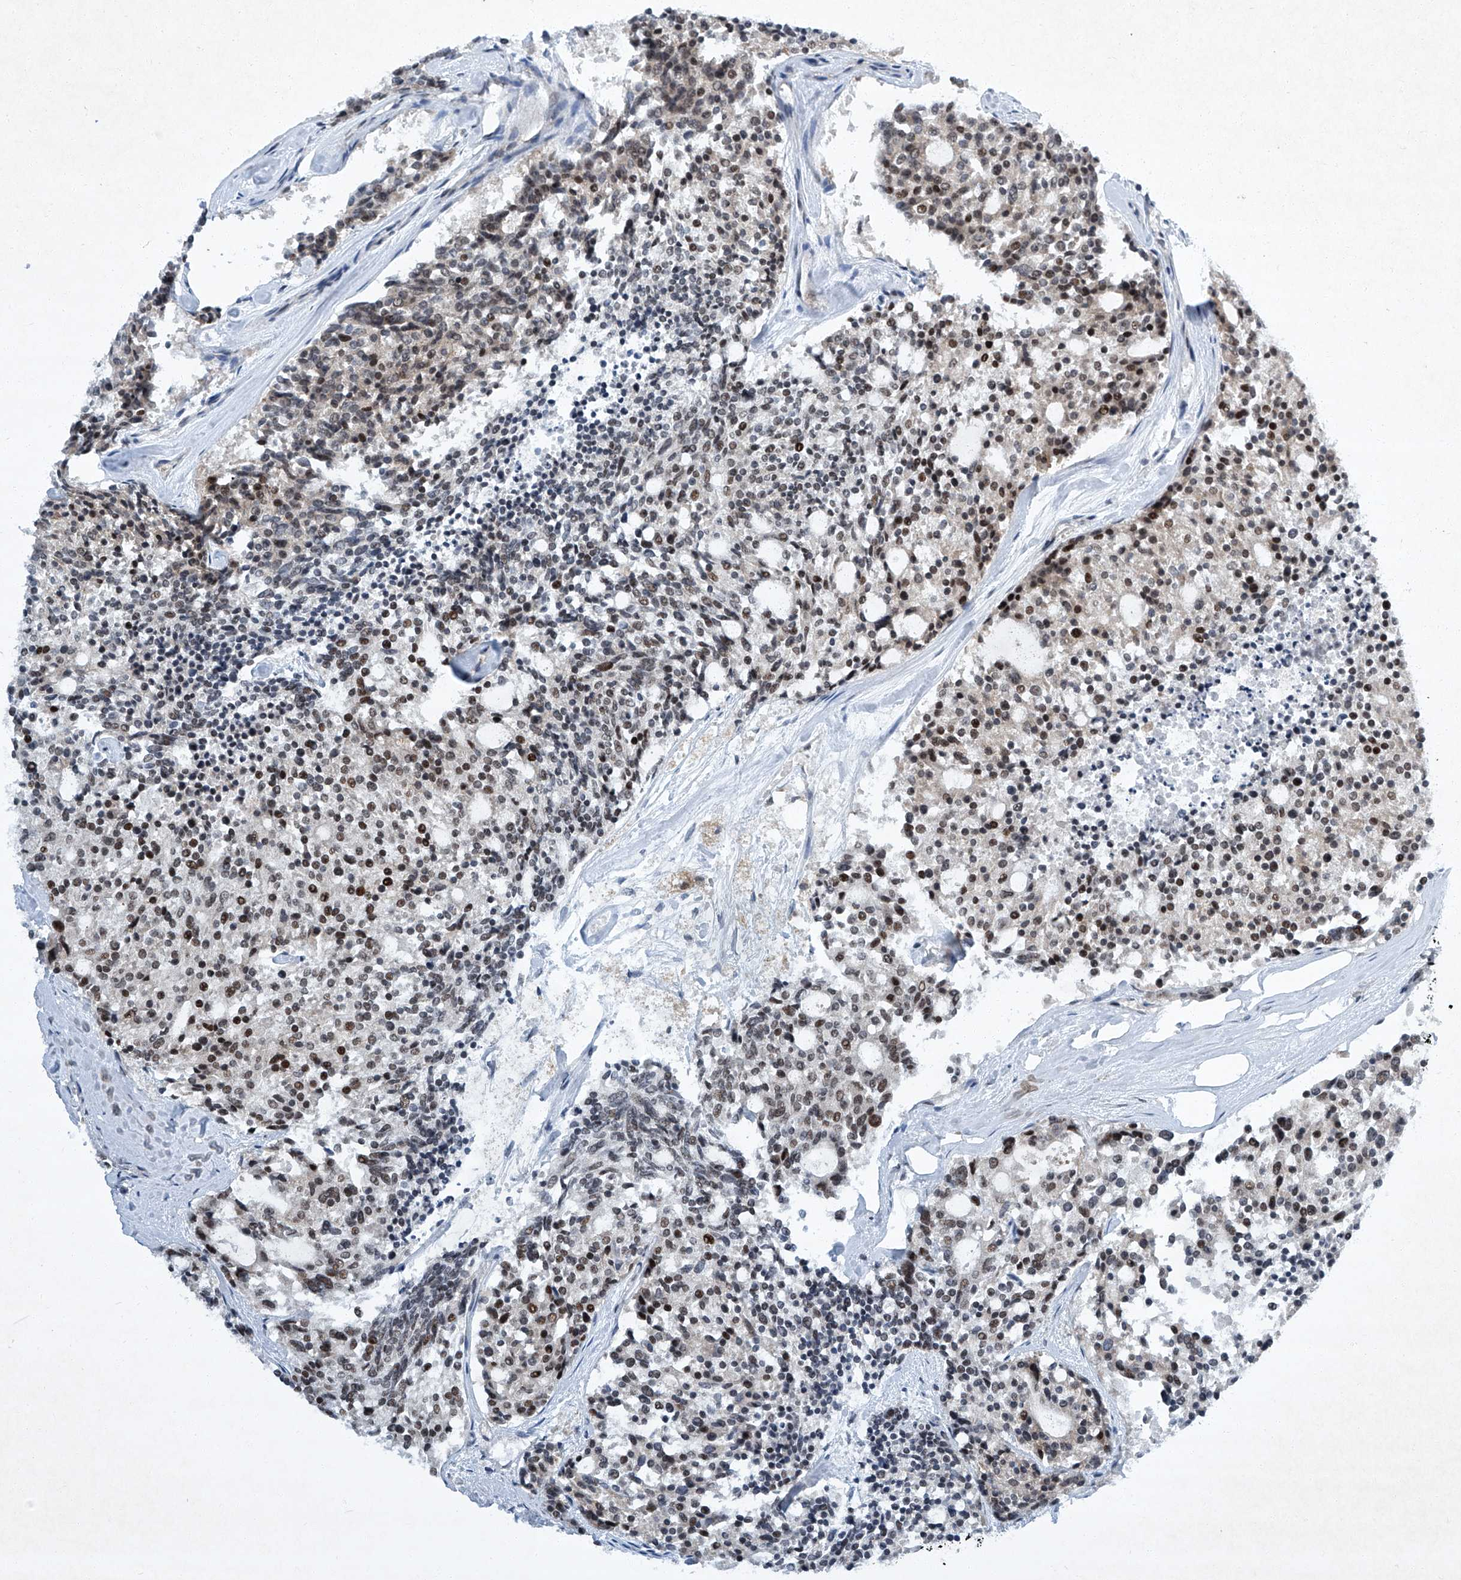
{"staining": {"intensity": "moderate", "quantity": "25%-75%", "location": "nuclear"}, "tissue": "carcinoid", "cell_type": "Tumor cells", "image_type": "cancer", "snomed": [{"axis": "morphology", "description": "Carcinoid, malignant, NOS"}, {"axis": "topography", "description": "Pancreas"}], "caption": "The immunohistochemical stain highlights moderate nuclear positivity in tumor cells of carcinoid (malignant) tissue. (Stains: DAB (3,3'-diaminobenzidine) in brown, nuclei in blue, Microscopy: brightfield microscopy at high magnification).", "gene": "TFDP1", "patient": {"sex": "female", "age": 54}}